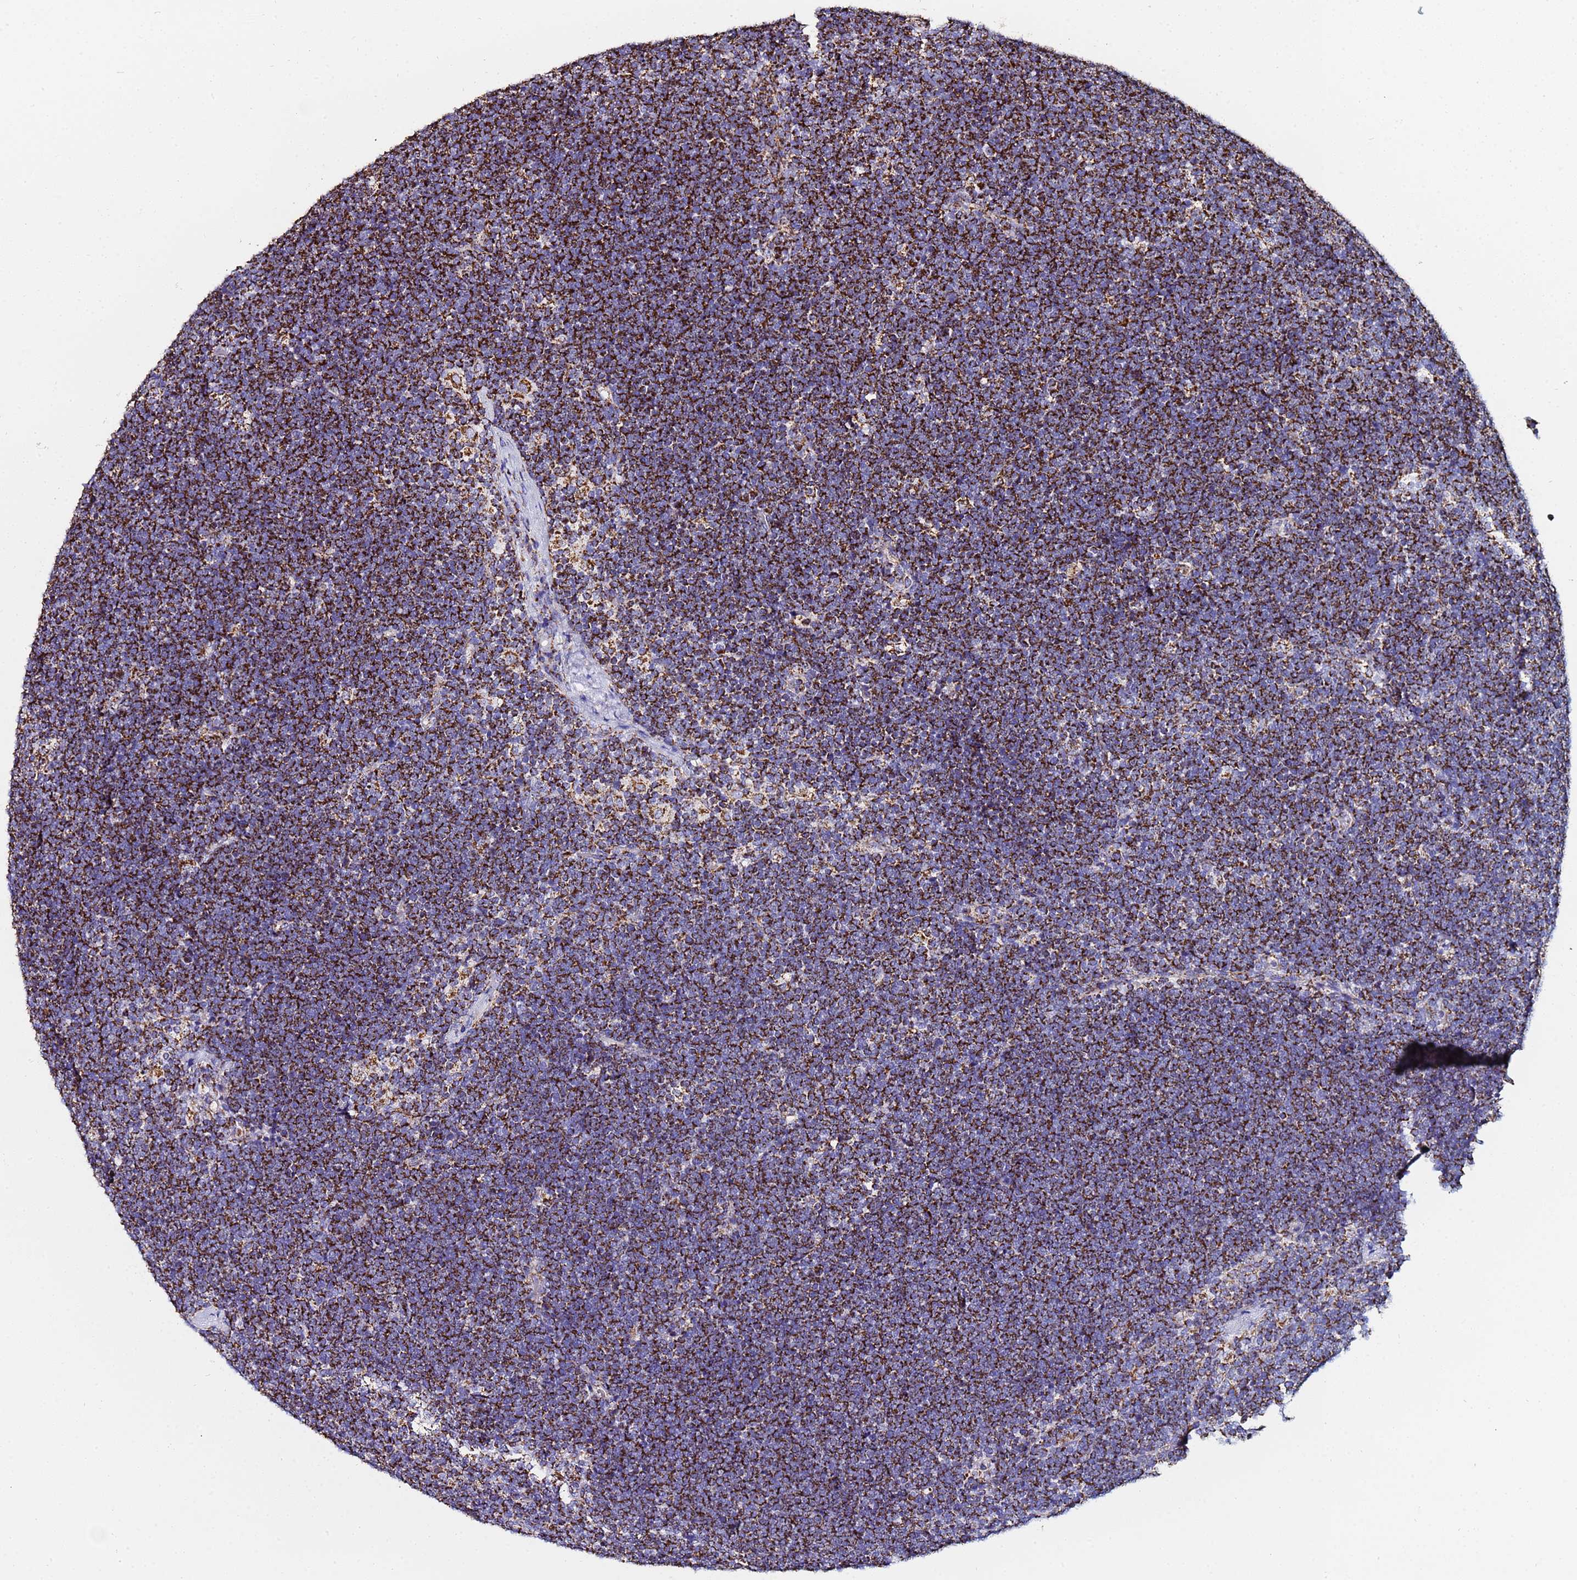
{"staining": {"intensity": "strong", "quantity": ">75%", "location": "cytoplasmic/membranous"}, "tissue": "lymphoma", "cell_type": "Tumor cells", "image_type": "cancer", "snomed": [{"axis": "morphology", "description": "Malignant lymphoma, non-Hodgkin's type, High grade"}, {"axis": "topography", "description": "Lymph node"}], "caption": "High-grade malignant lymphoma, non-Hodgkin's type was stained to show a protein in brown. There is high levels of strong cytoplasmic/membranous expression in approximately >75% of tumor cells. The staining is performed using DAB brown chromogen to label protein expression. The nuclei are counter-stained blue using hematoxylin.", "gene": "PHB2", "patient": {"sex": "male", "age": 13}}